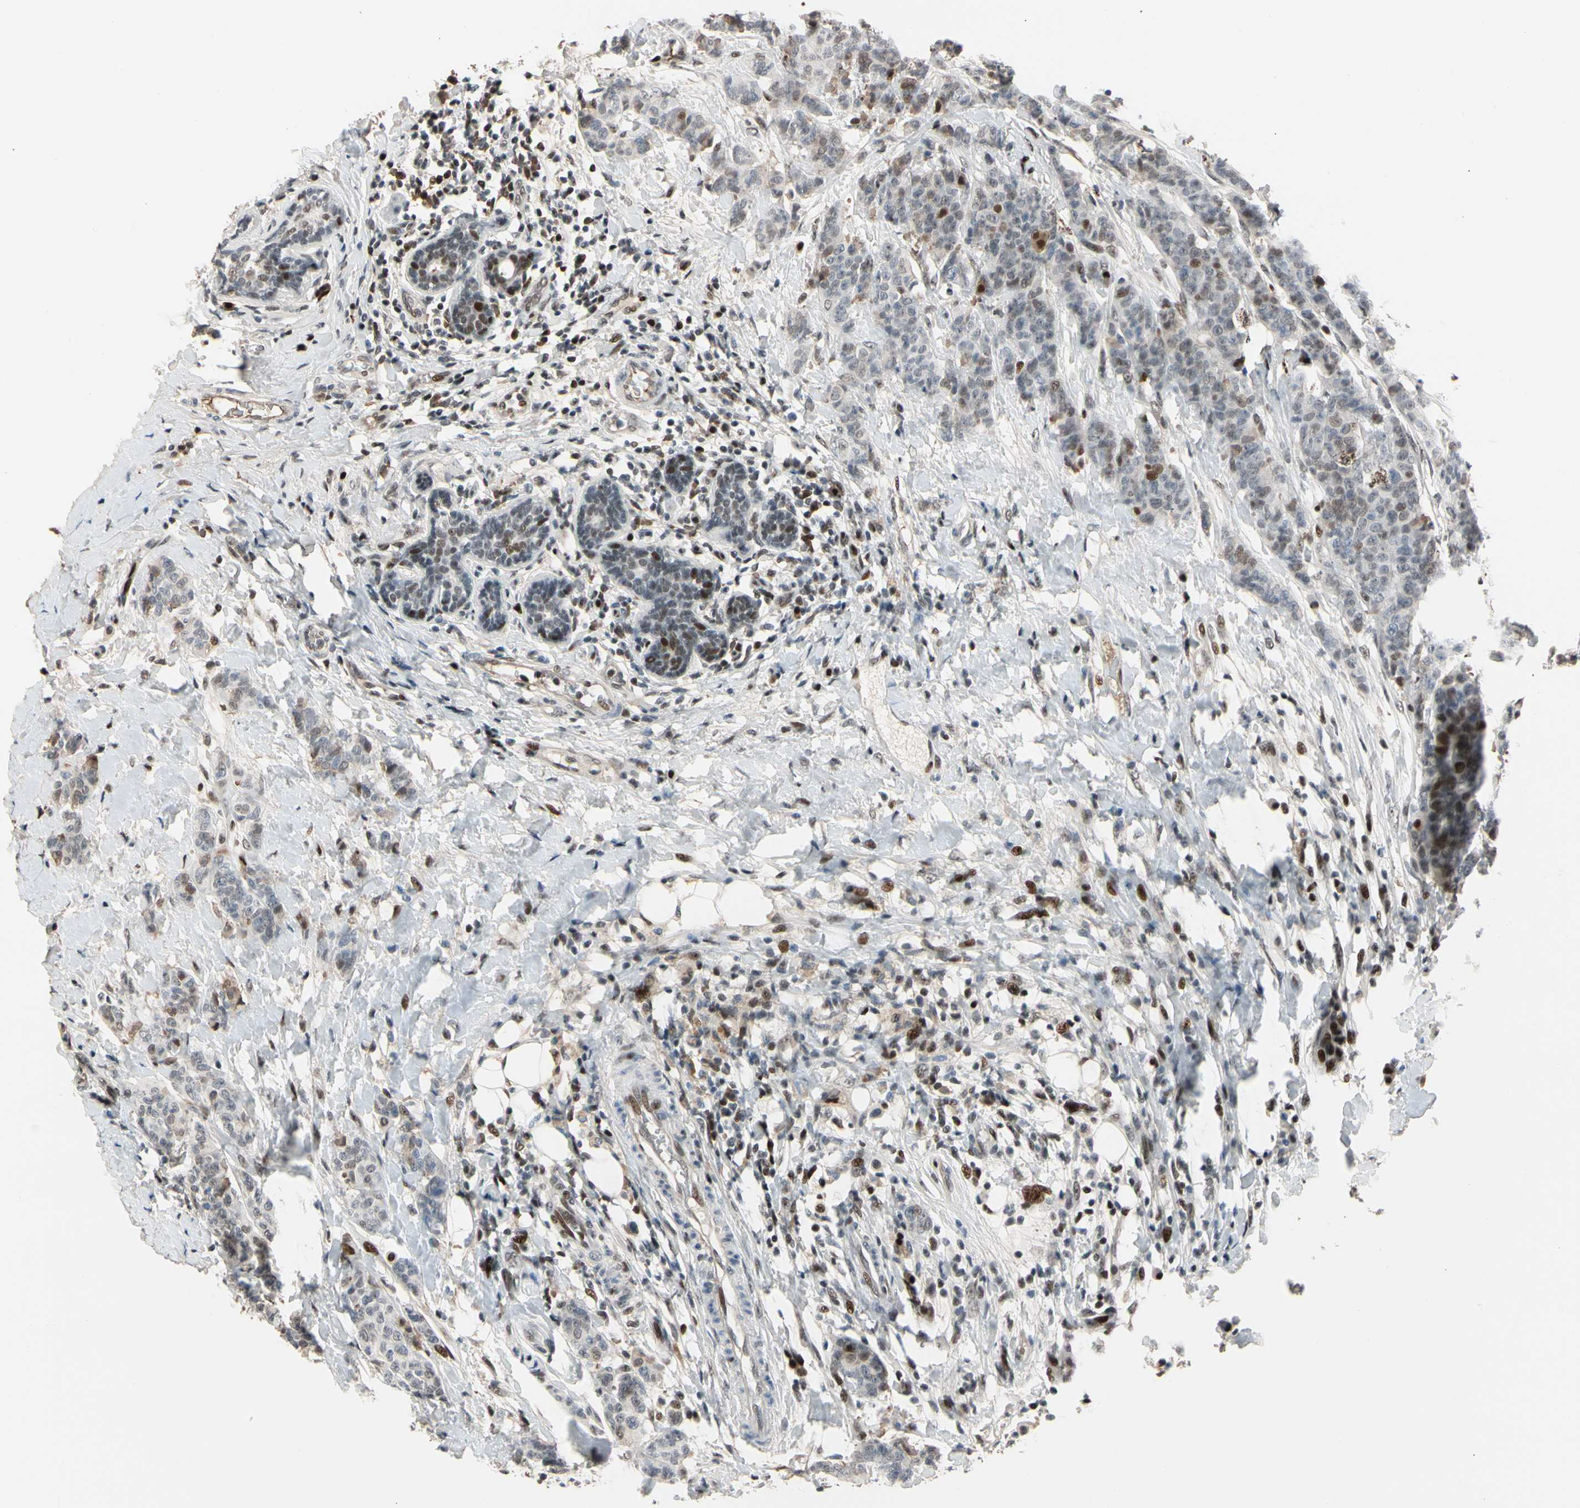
{"staining": {"intensity": "weak", "quantity": "25%-75%", "location": "nuclear"}, "tissue": "breast cancer", "cell_type": "Tumor cells", "image_type": "cancer", "snomed": [{"axis": "morphology", "description": "Duct carcinoma"}, {"axis": "topography", "description": "Breast"}], "caption": "Breast cancer (invasive ductal carcinoma) was stained to show a protein in brown. There is low levels of weak nuclear positivity in approximately 25%-75% of tumor cells.", "gene": "FOXO3", "patient": {"sex": "female", "age": 40}}